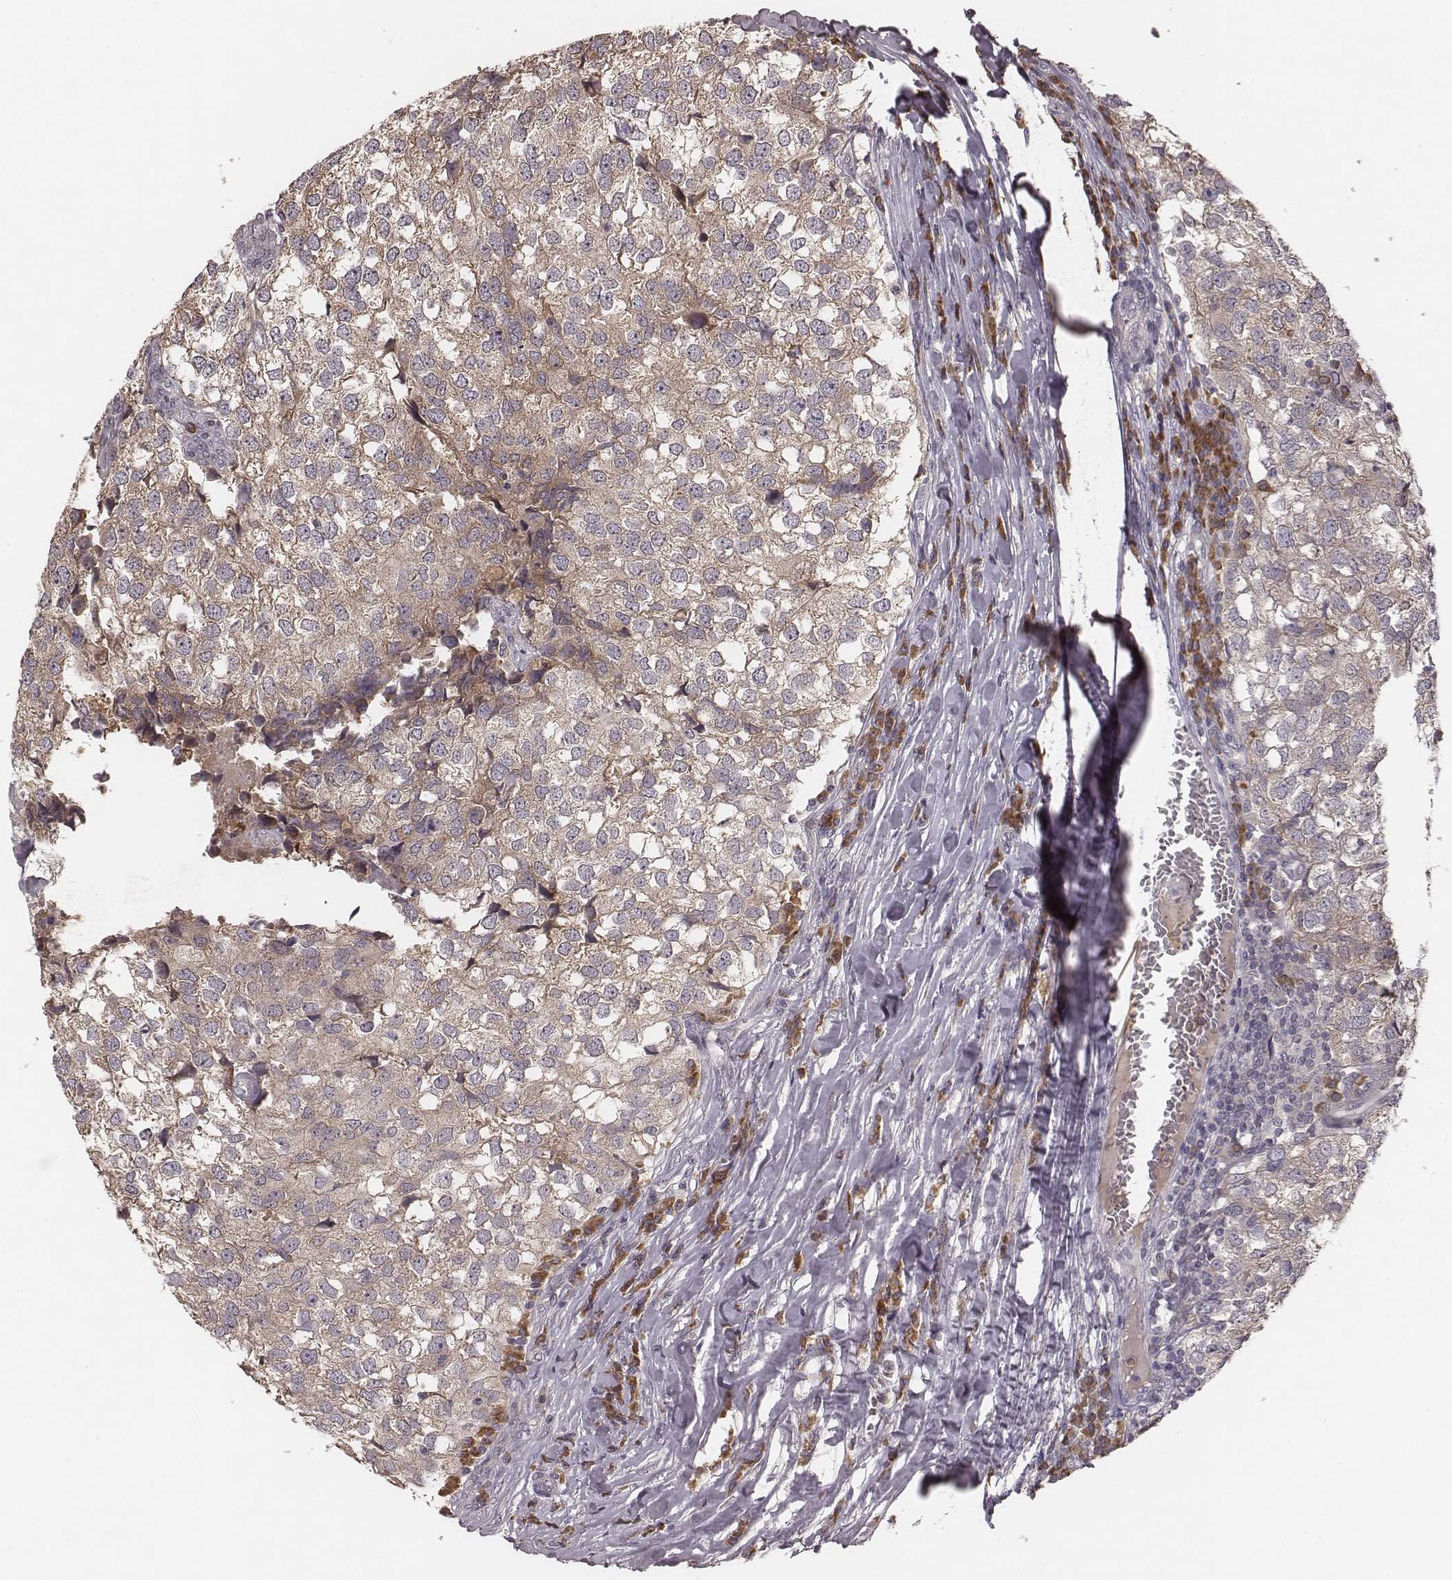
{"staining": {"intensity": "moderate", "quantity": "25%-75%", "location": "cytoplasmic/membranous"}, "tissue": "breast cancer", "cell_type": "Tumor cells", "image_type": "cancer", "snomed": [{"axis": "morphology", "description": "Duct carcinoma"}, {"axis": "topography", "description": "Breast"}], "caption": "Breast intraductal carcinoma stained with a brown dye demonstrates moderate cytoplasmic/membranous positive expression in about 25%-75% of tumor cells.", "gene": "P2RX5", "patient": {"sex": "female", "age": 30}}